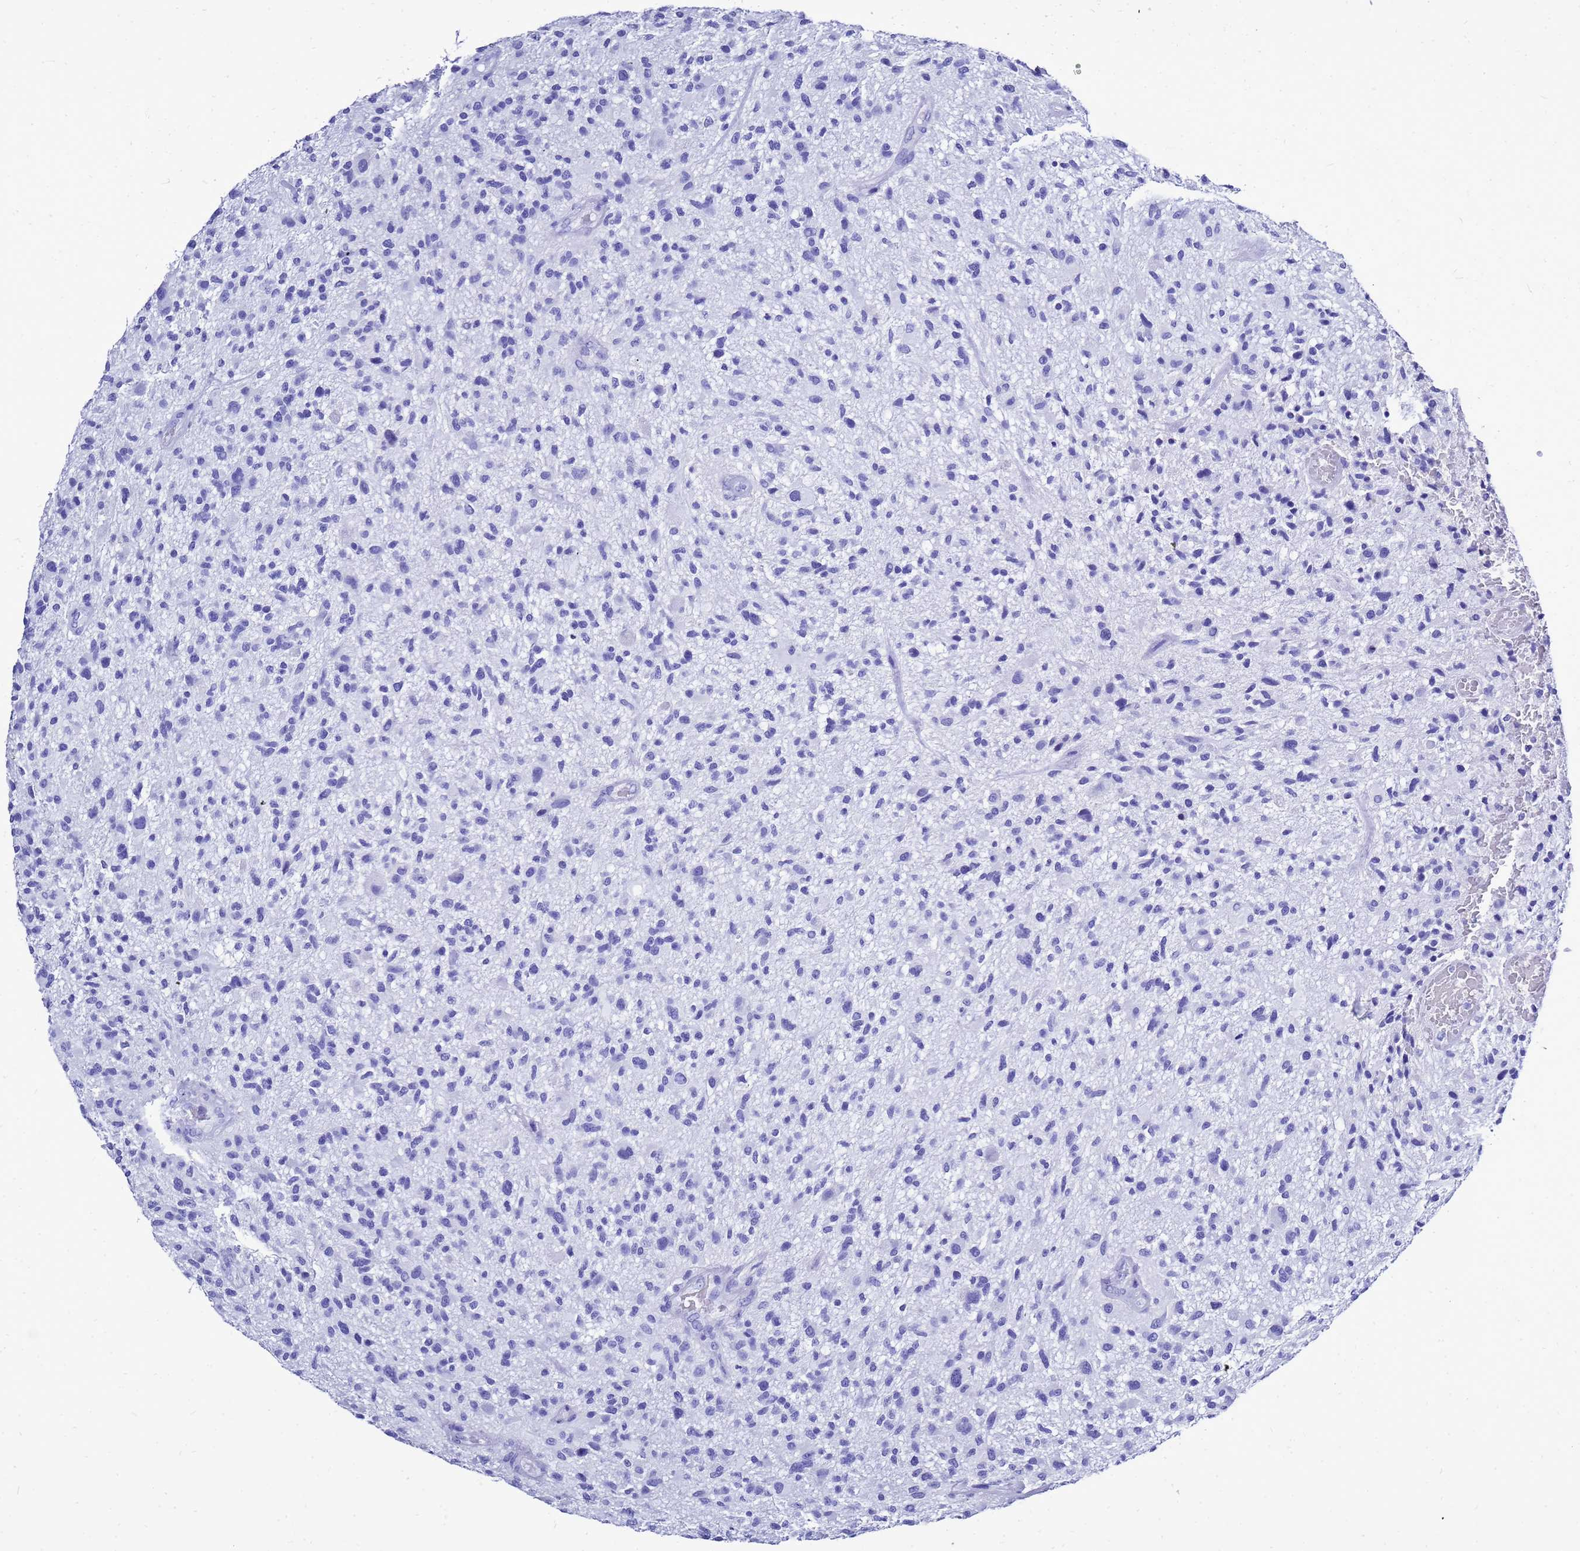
{"staining": {"intensity": "negative", "quantity": "none", "location": "none"}, "tissue": "glioma", "cell_type": "Tumor cells", "image_type": "cancer", "snomed": [{"axis": "morphology", "description": "Glioma, malignant, High grade"}, {"axis": "topography", "description": "Brain"}], "caption": "IHC of malignant high-grade glioma reveals no positivity in tumor cells.", "gene": "LIPF", "patient": {"sex": "male", "age": 47}}